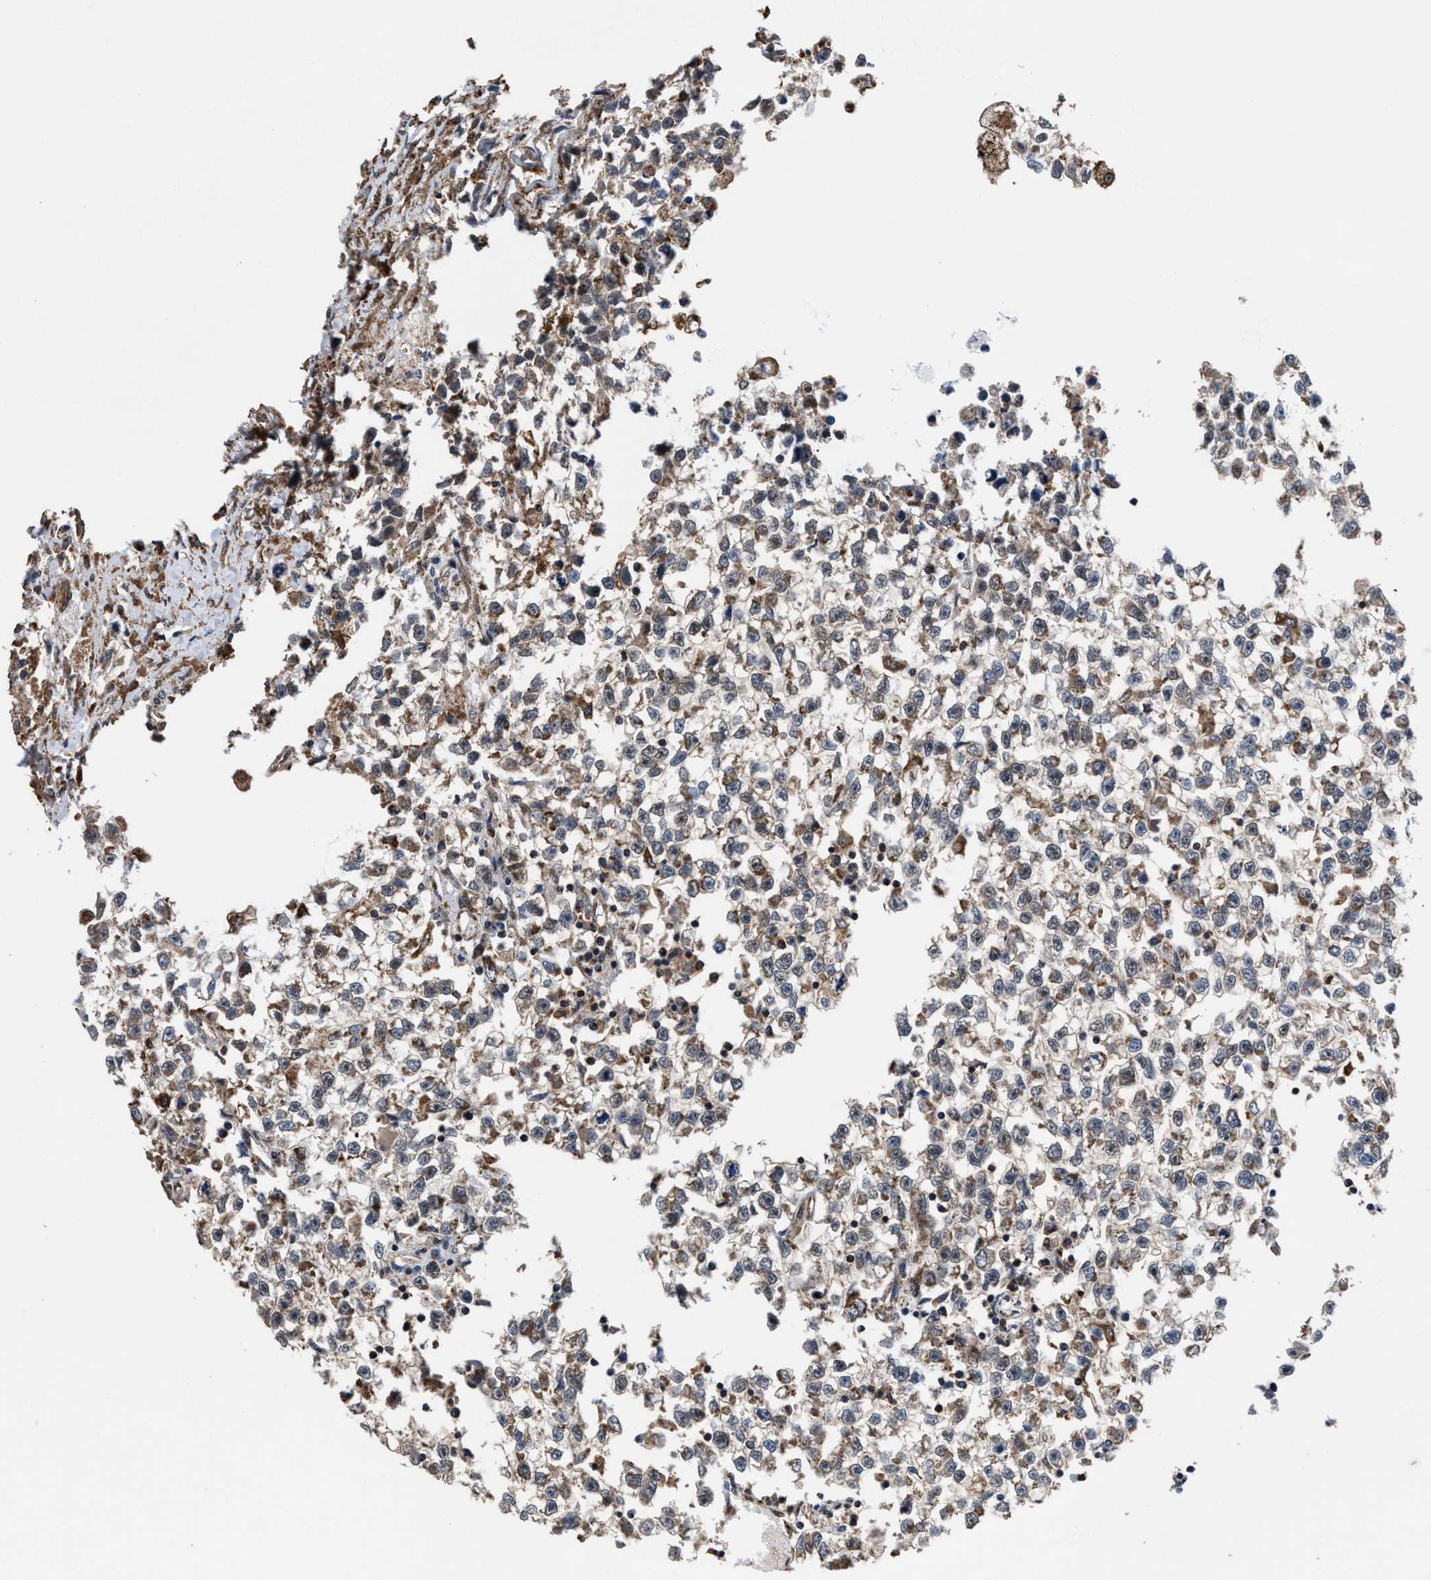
{"staining": {"intensity": "moderate", "quantity": ">75%", "location": "cytoplasmic/membranous"}, "tissue": "testis cancer", "cell_type": "Tumor cells", "image_type": "cancer", "snomed": [{"axis": "morphology", "description": "Seminoma, NOS"}, {"axis": "morphology", "description": "Carcinoma, Embryonal, NOS"}, {"axis": "topography", "description": "Testis"}], "caption": "Immunohistochemical staining of human testis seminoma shows moderate cytoplasmic/membranous protein expression in about >75% of tumor cells.", "gene": "ACLY", "patient": {"sex": "male", "age": 51}}